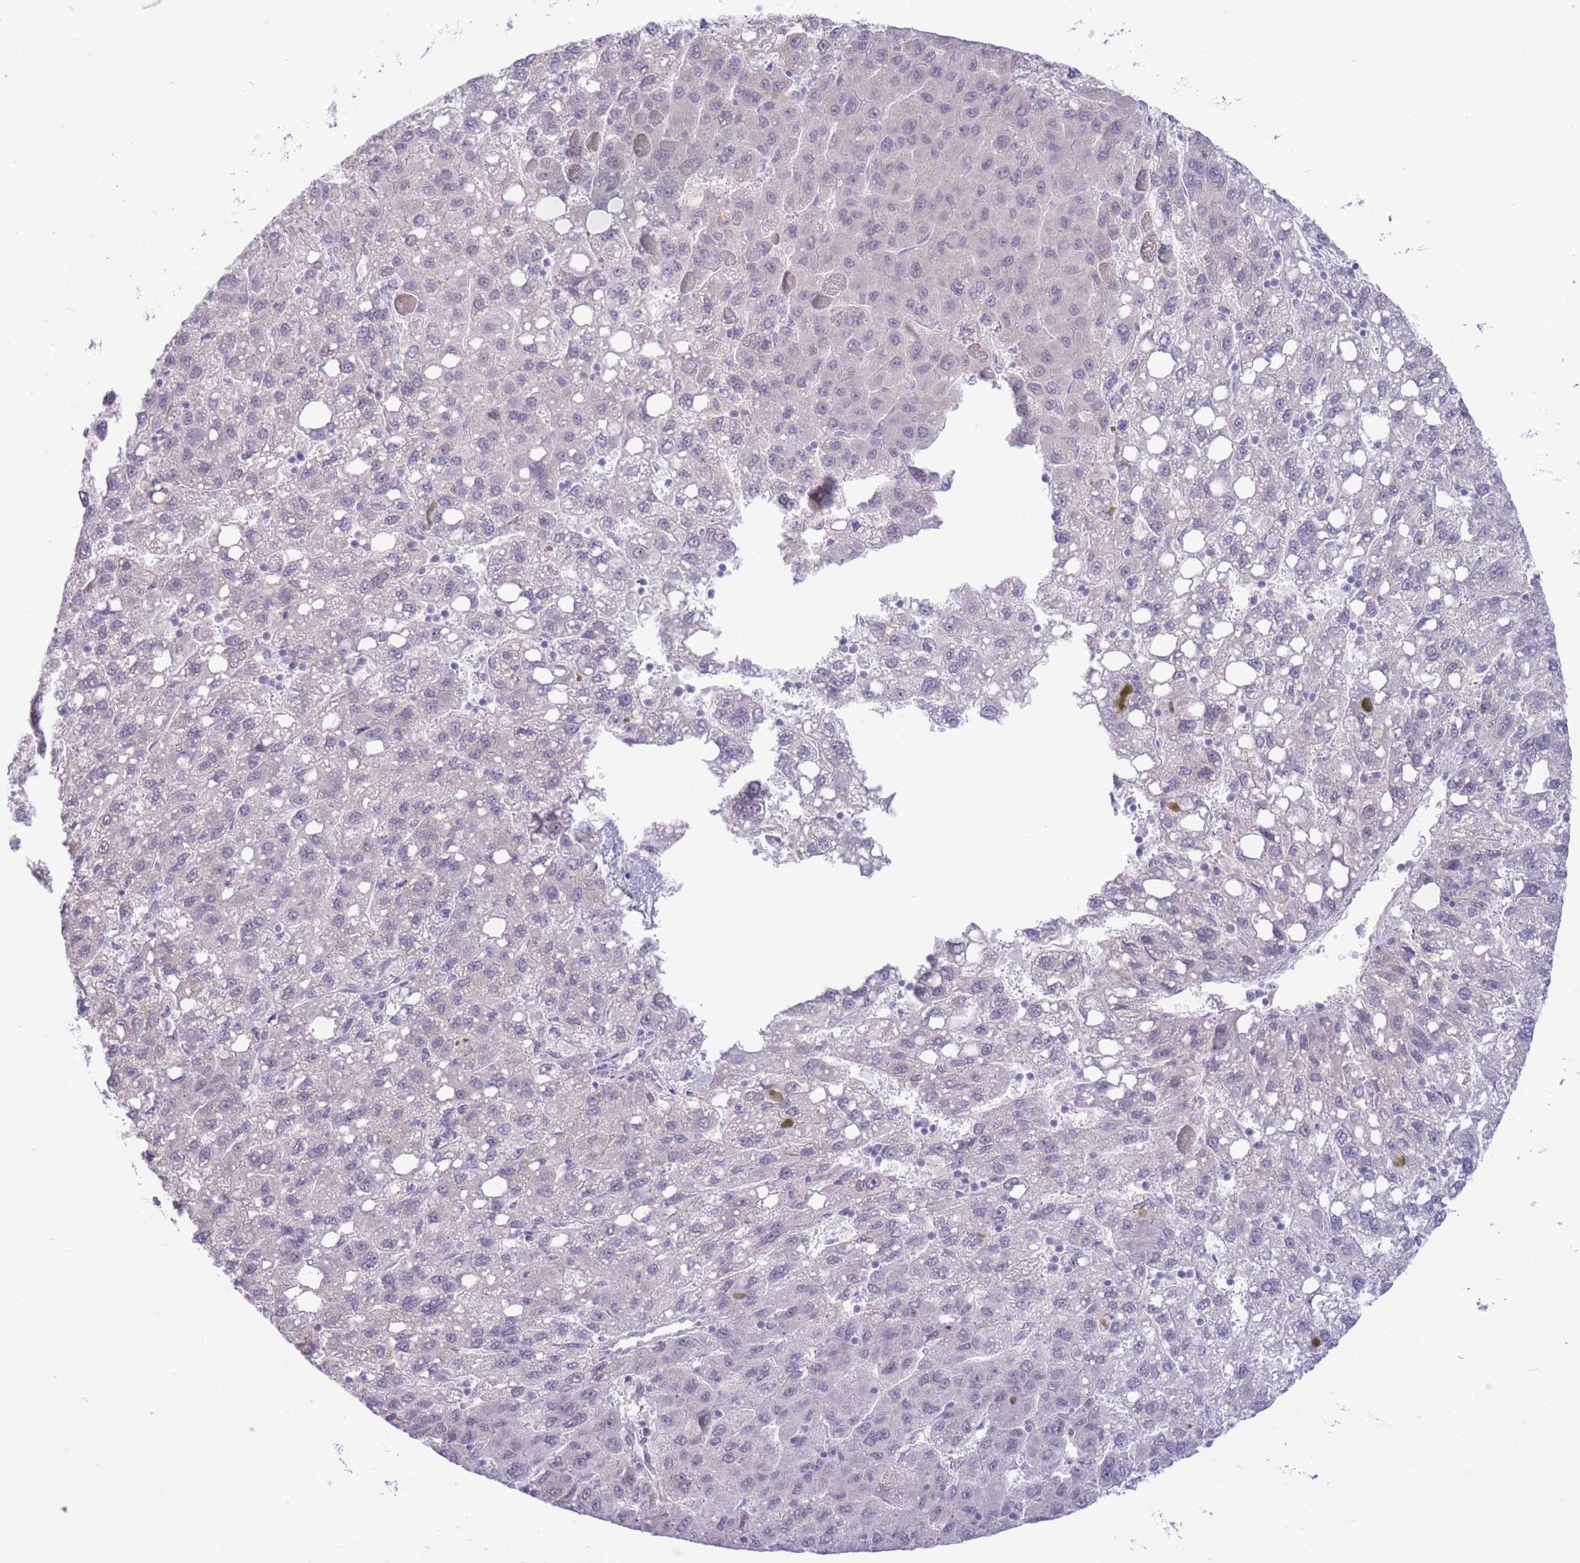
{"staining": {"intensity": "negative", "quantity": "none", "location": "none"}, "tissue": "liver cancer", "cell_type": "Tumor cells", "image_type": "cancer", "snomed": [{"axis": "morphology", "description": "Carcinoma, Hepatocellular, NOS"}, {"axis": "topography", "description": "Liver"}], "caption": "Liver cancer stained for a protein using immunohistochemistry displays no staining tumor cells.", "gene": "FBXO46", "patient": {"sex": "female", "age": 82}}